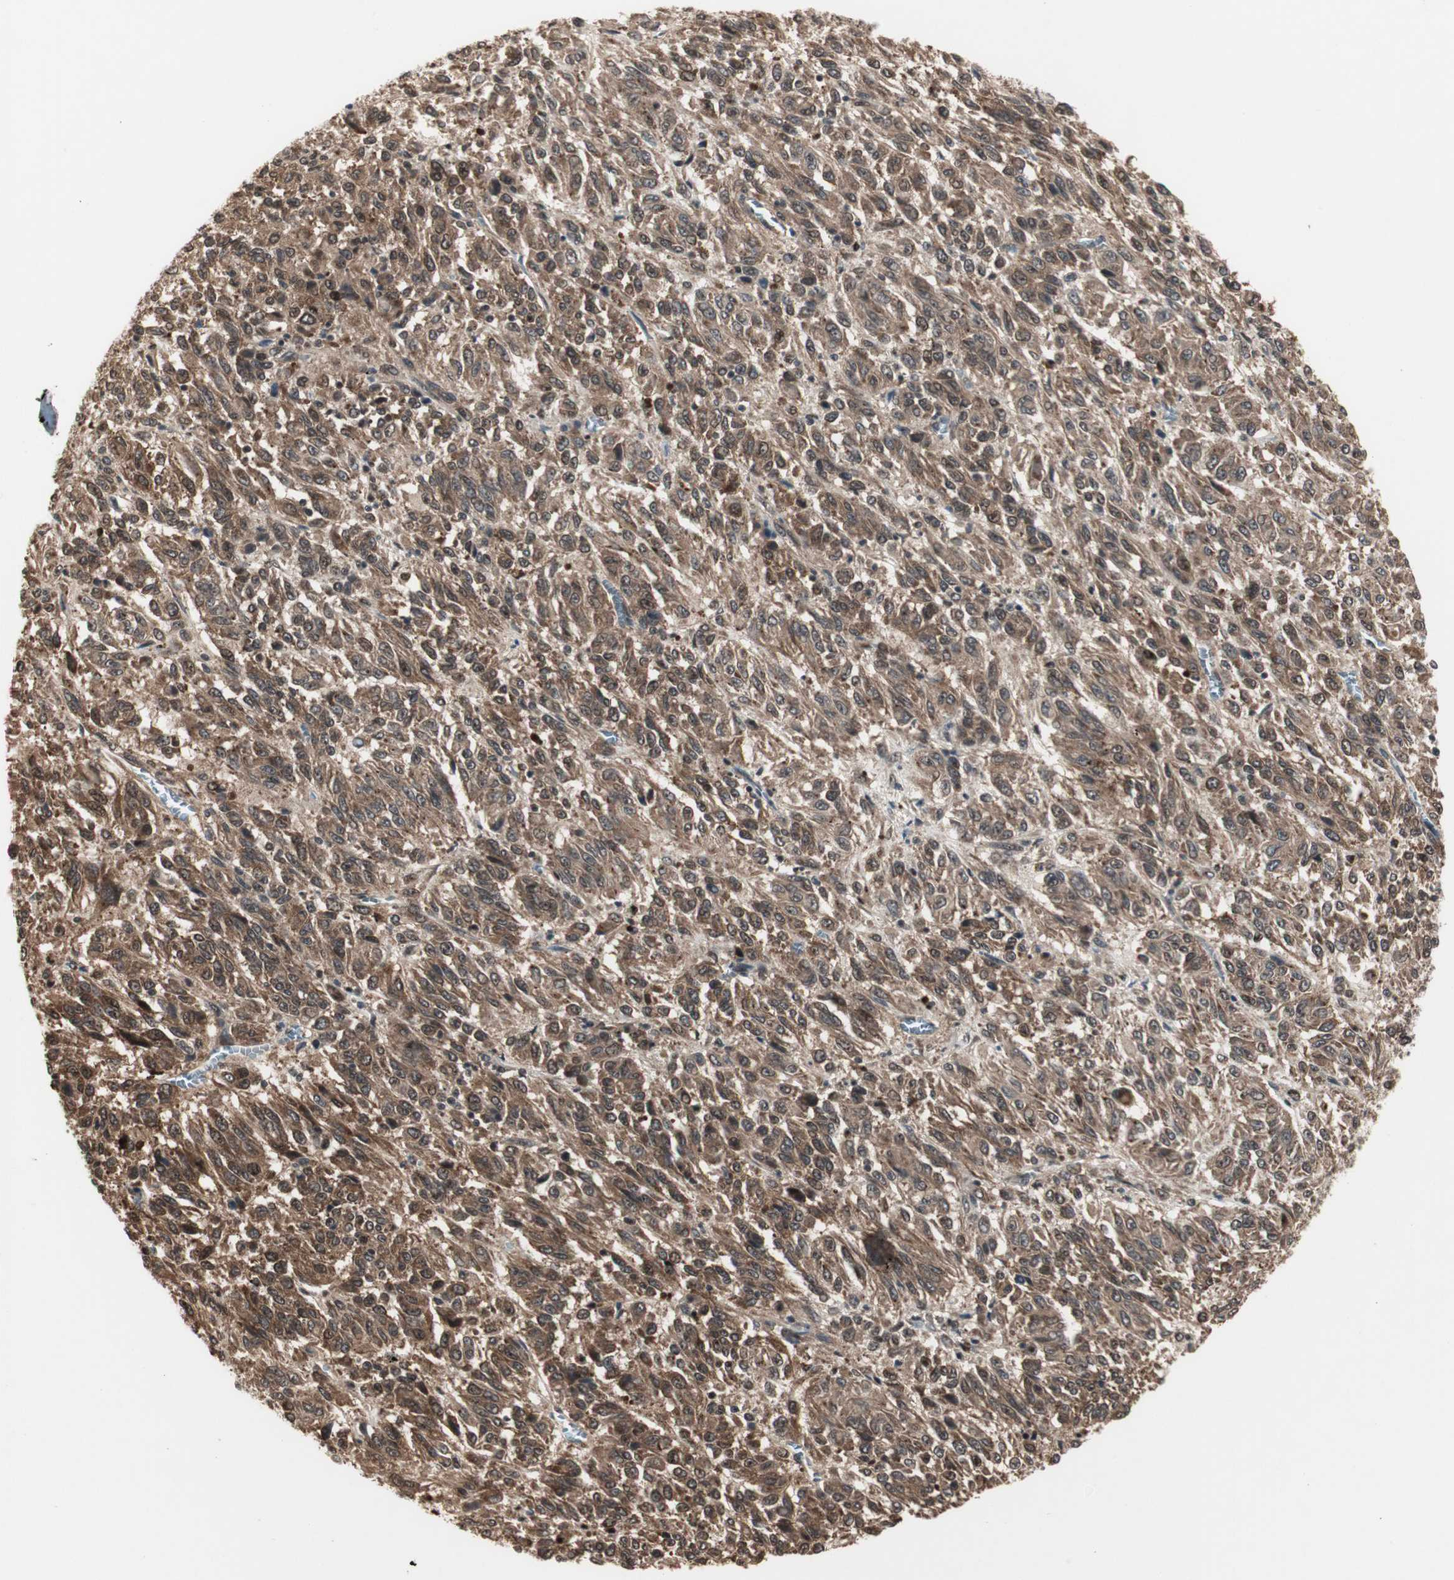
{"staining": {"intensity": "moderate", "quantity": ">75%", "location": "cytoplasmic/membranous"}, "tissue": "melanoma", "cell_type": "Tumor cells", "image_type": "cancer", "snomed": [{"axis": "morphology", "description": "Malignant melanoma, Metastatic site"}, {"axis": "topography", "description": "Lung"}], "caption": "Immunohistochemical staining of human melanoma reveals moderate cytoplasmic/membranous protein staining in about >75% of tumor cells.", "gene": "CSNK2B", "patient": {"sex": "male", "age": 64}}